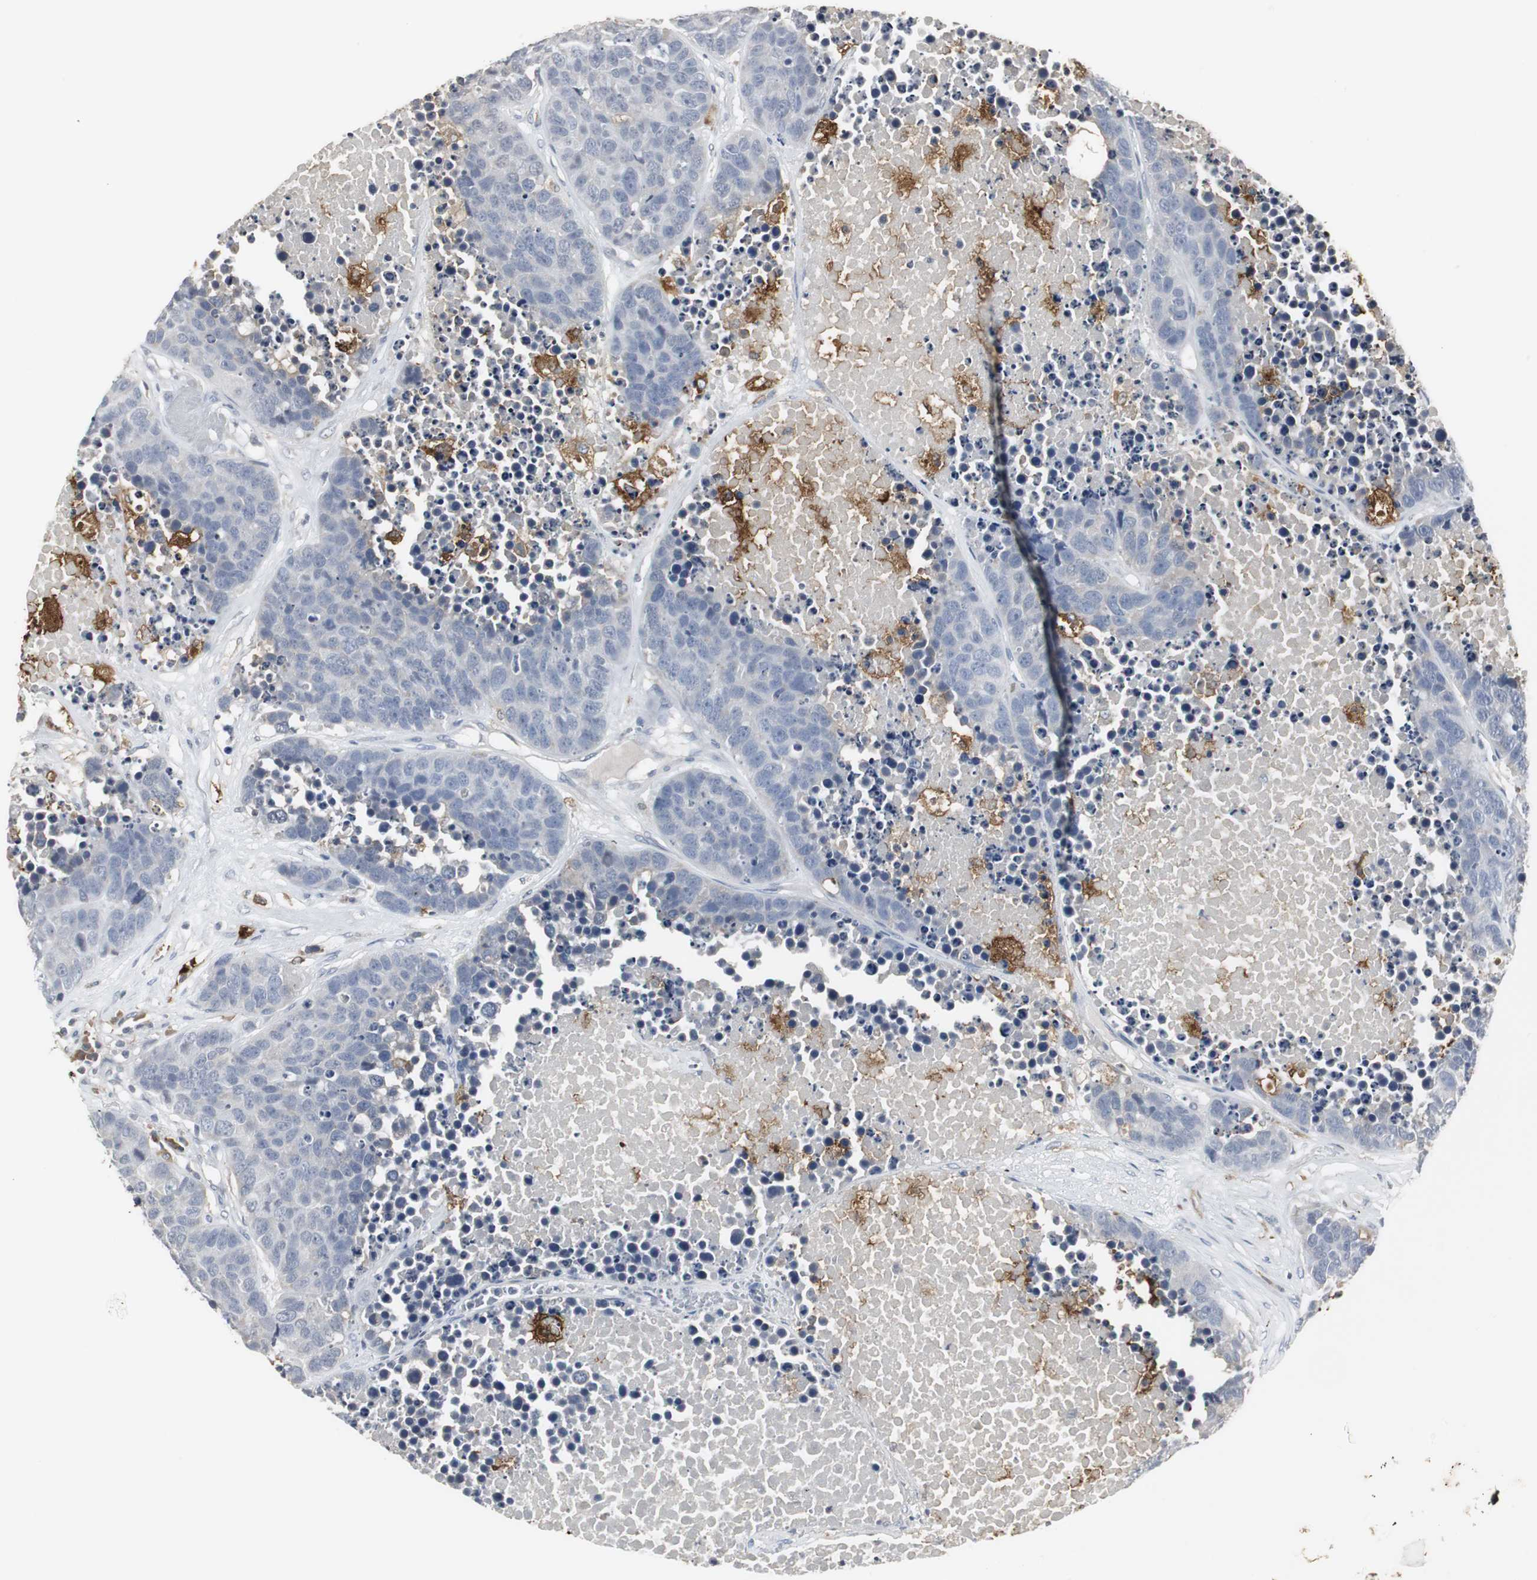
{"staining": {"intensity": "negative", "quantity": "none", "location": "none"}, "tissue": "carcinoid", "cell_type": "Tumor cells", "image_type": "cancer", "snomed": [{"axis": "morphology", "description": "Carcinoid, malignant, NOS"}, {"axis": "topography", "description": "Lung"}], "caption": "This is a histopathology image of IHC staining of malignant carcinoid, which shows no expression in tumor cells. (IHC, brightfield microscopy, high magnification).", "gene": "PI15", "patient": {"sex": "male", "age": 60}}